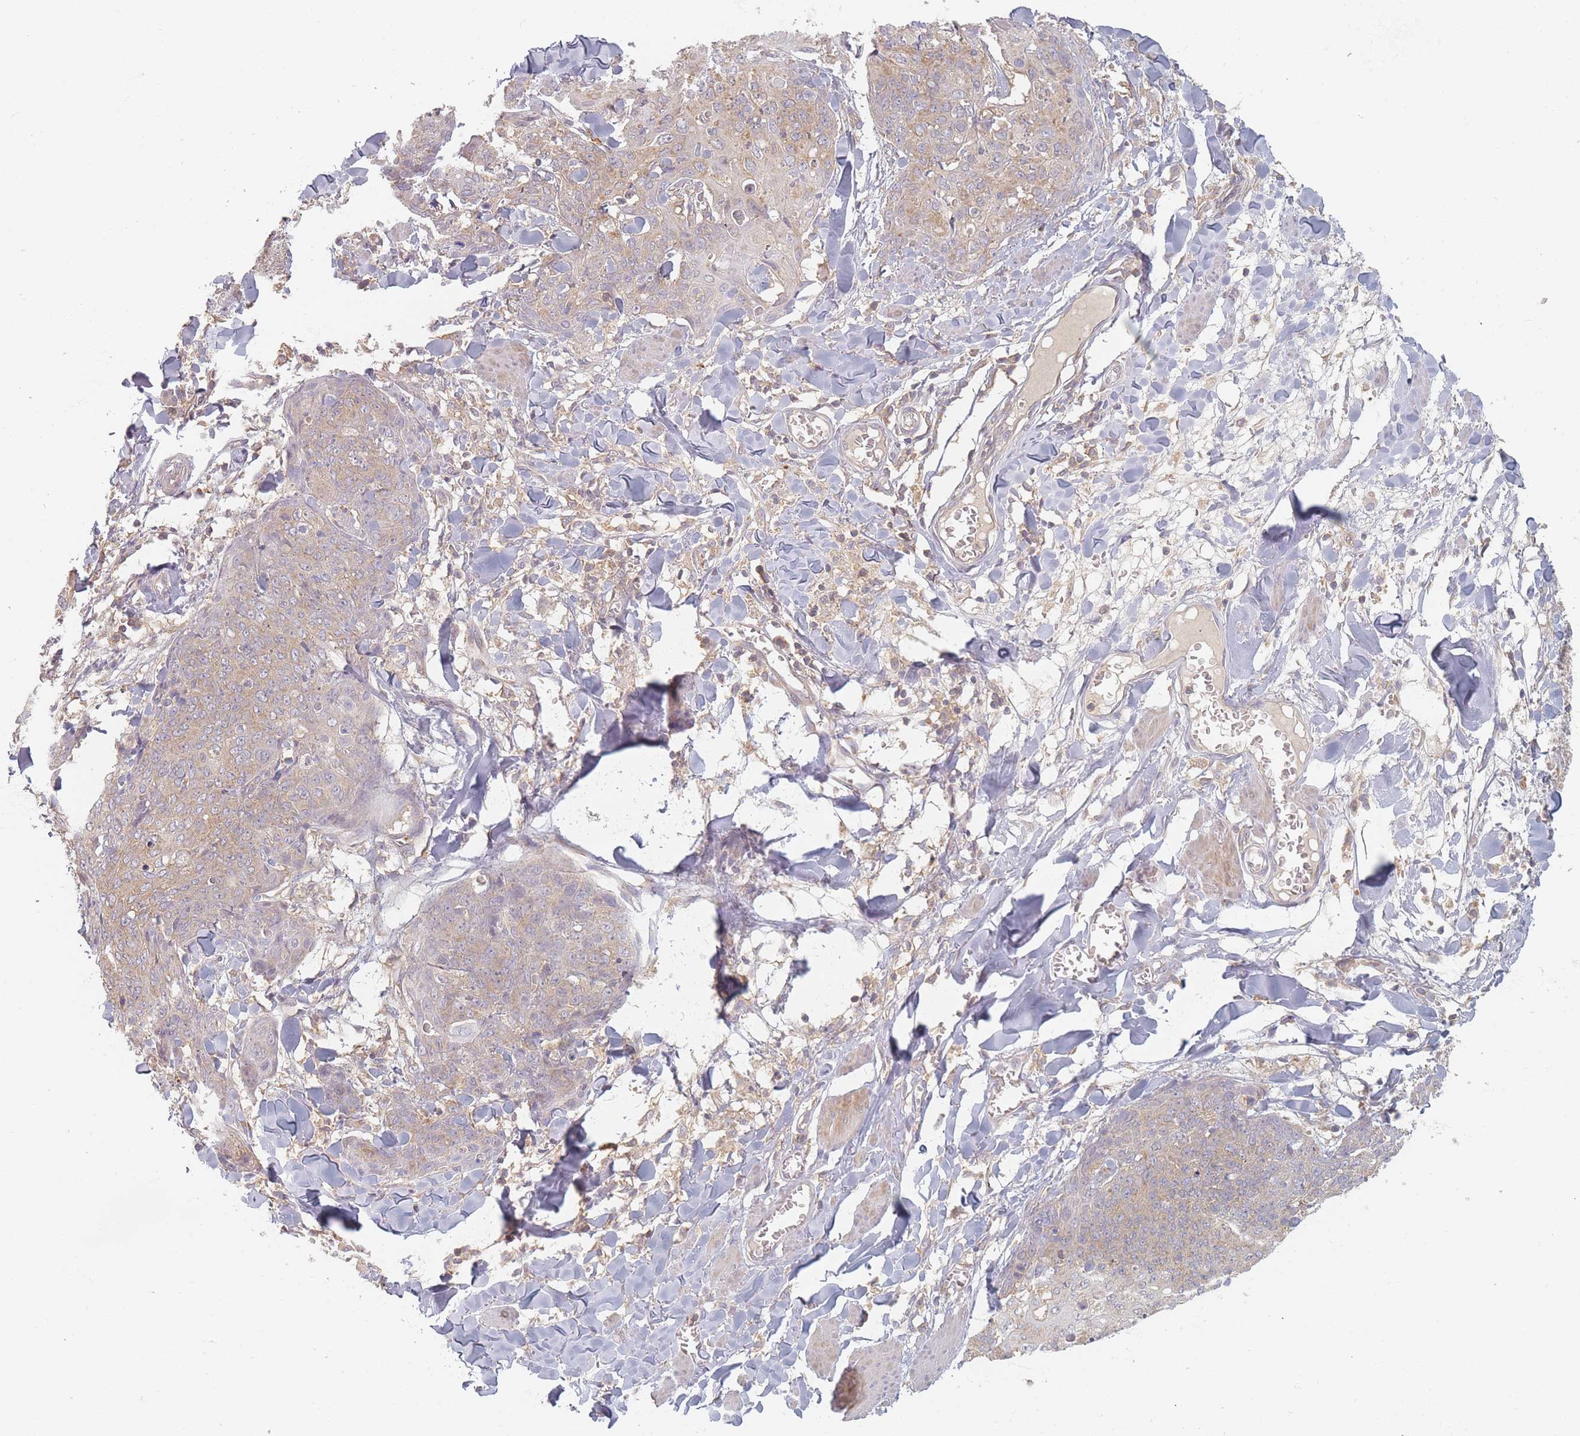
{"staining": {"intensity": "weak", "quantity": "25%-75%", "location": "cytoplasmic/membranous"}, "tissue": "skin cancer", "cell_type": "Tumor cells", "image_type": "cancer", "snomed": [{"axis": "morphology", "description": "Squamous cell carcinoma, NOS"}, {"axis": "topography", "description": "Skin"}, {"axis": "topography", "description": "Vulva"}], "caption": "Brown immunohistochemical staining in human squamous cell carcinoma (skin) displays weak cytoplasmic/membranous staining in approximately 25%-75% of tumor cells. Nuclei are stained in blue.", "gene": "SLC35F3", "patient": {"sex": "female", "age": 85}}